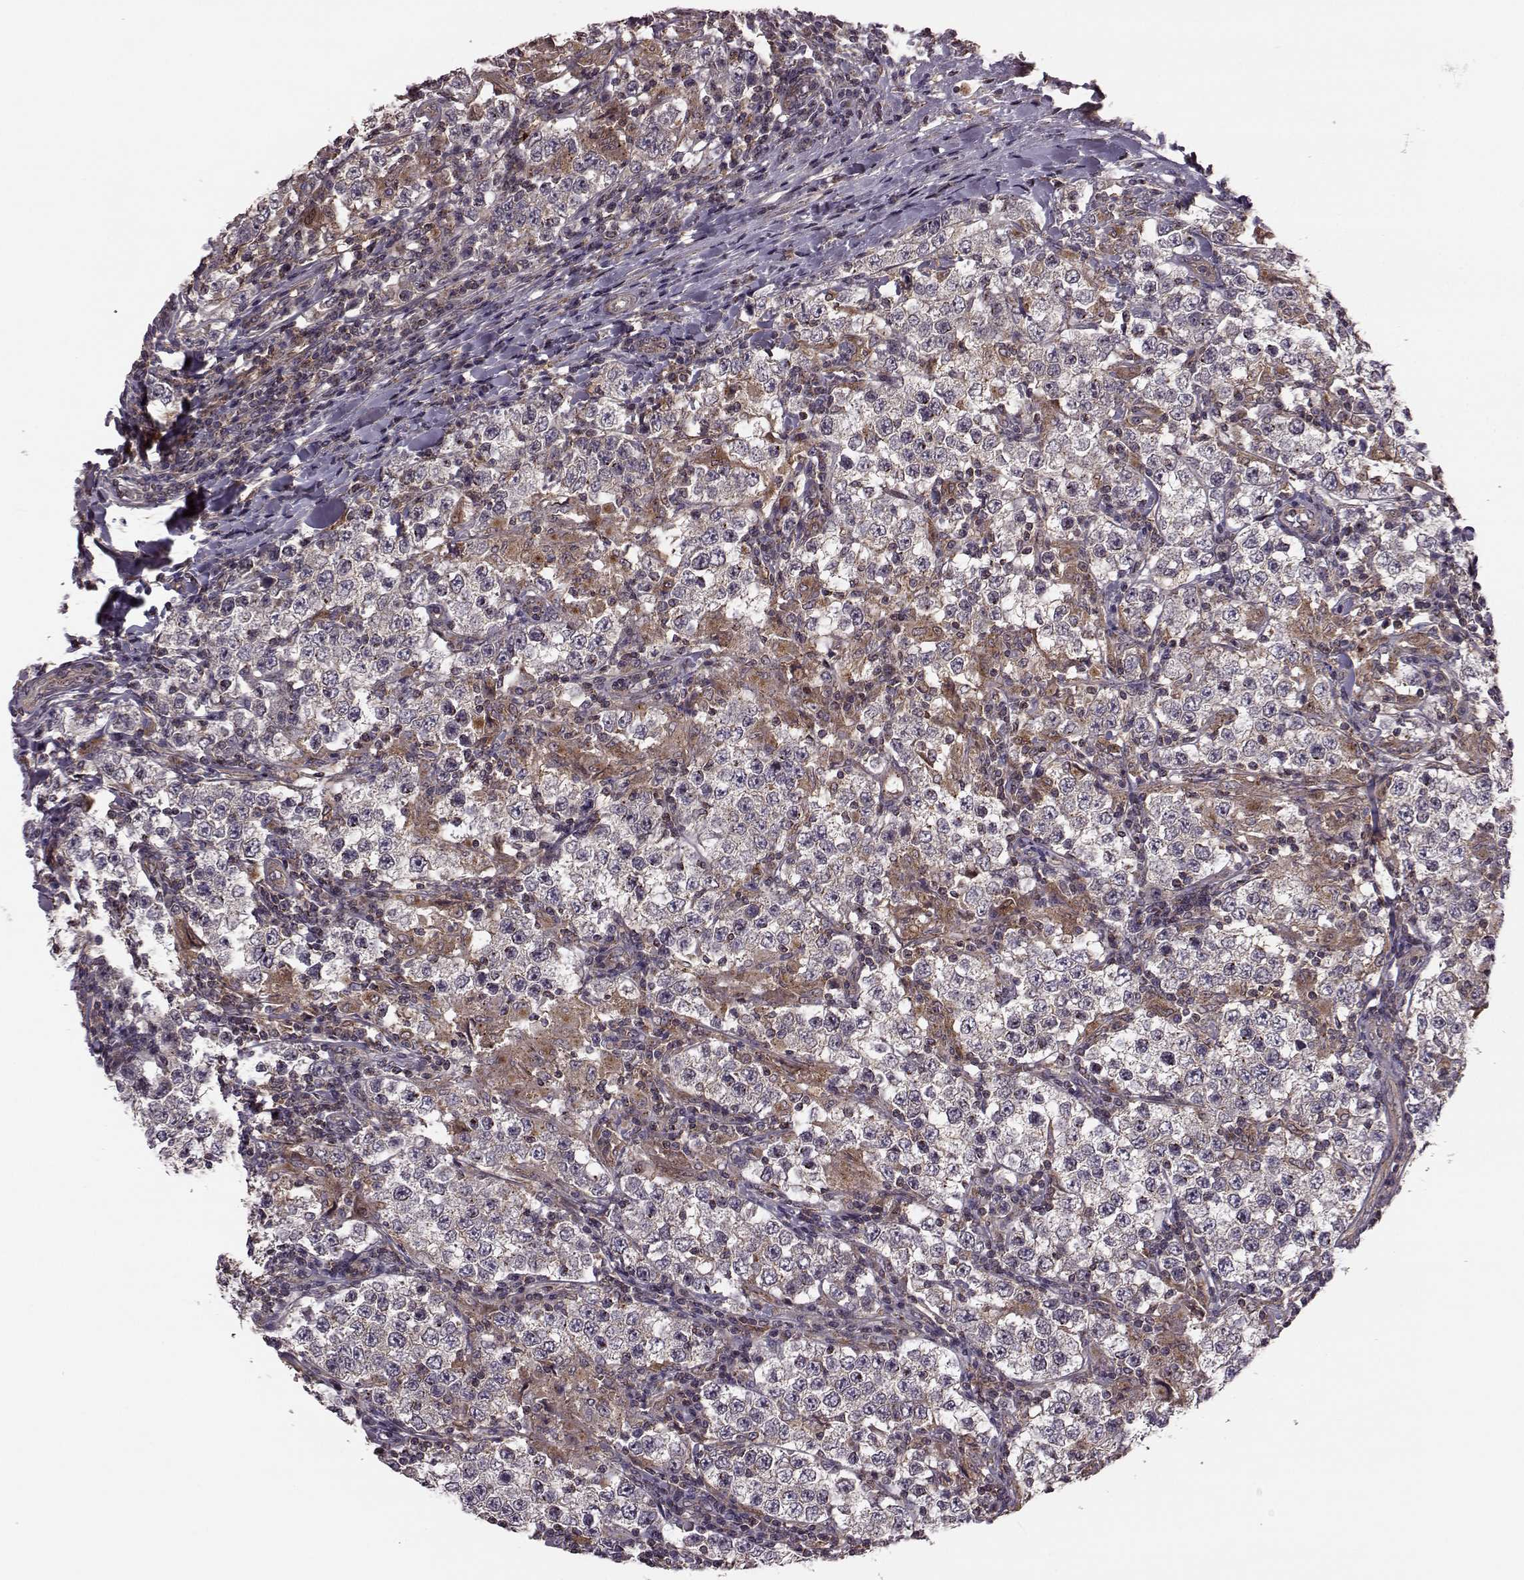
{"staining": {"intensity": "strong", "quantity": "25%-75%", "location": "cytoplasmic/membranous"}, "tissue": "testis cancer", "cell_type": "Tumor cells", "image_type": "cancer", "snomed": [{"axis": "morphology", "description": "Seminoma, NOS"}, {"axis": "morphology", "description": "Carcinoma, Embryonal, NOS"}, {"axis": "topography", "description": "Testis"}], "caption": "Strong cytoplasmic/membranous expression is appreciated in approximately 25%-75% of tumor cells in testis seminoma.", "gene": "FNIP2", "patient": {"sex": "male", "age": 41}}